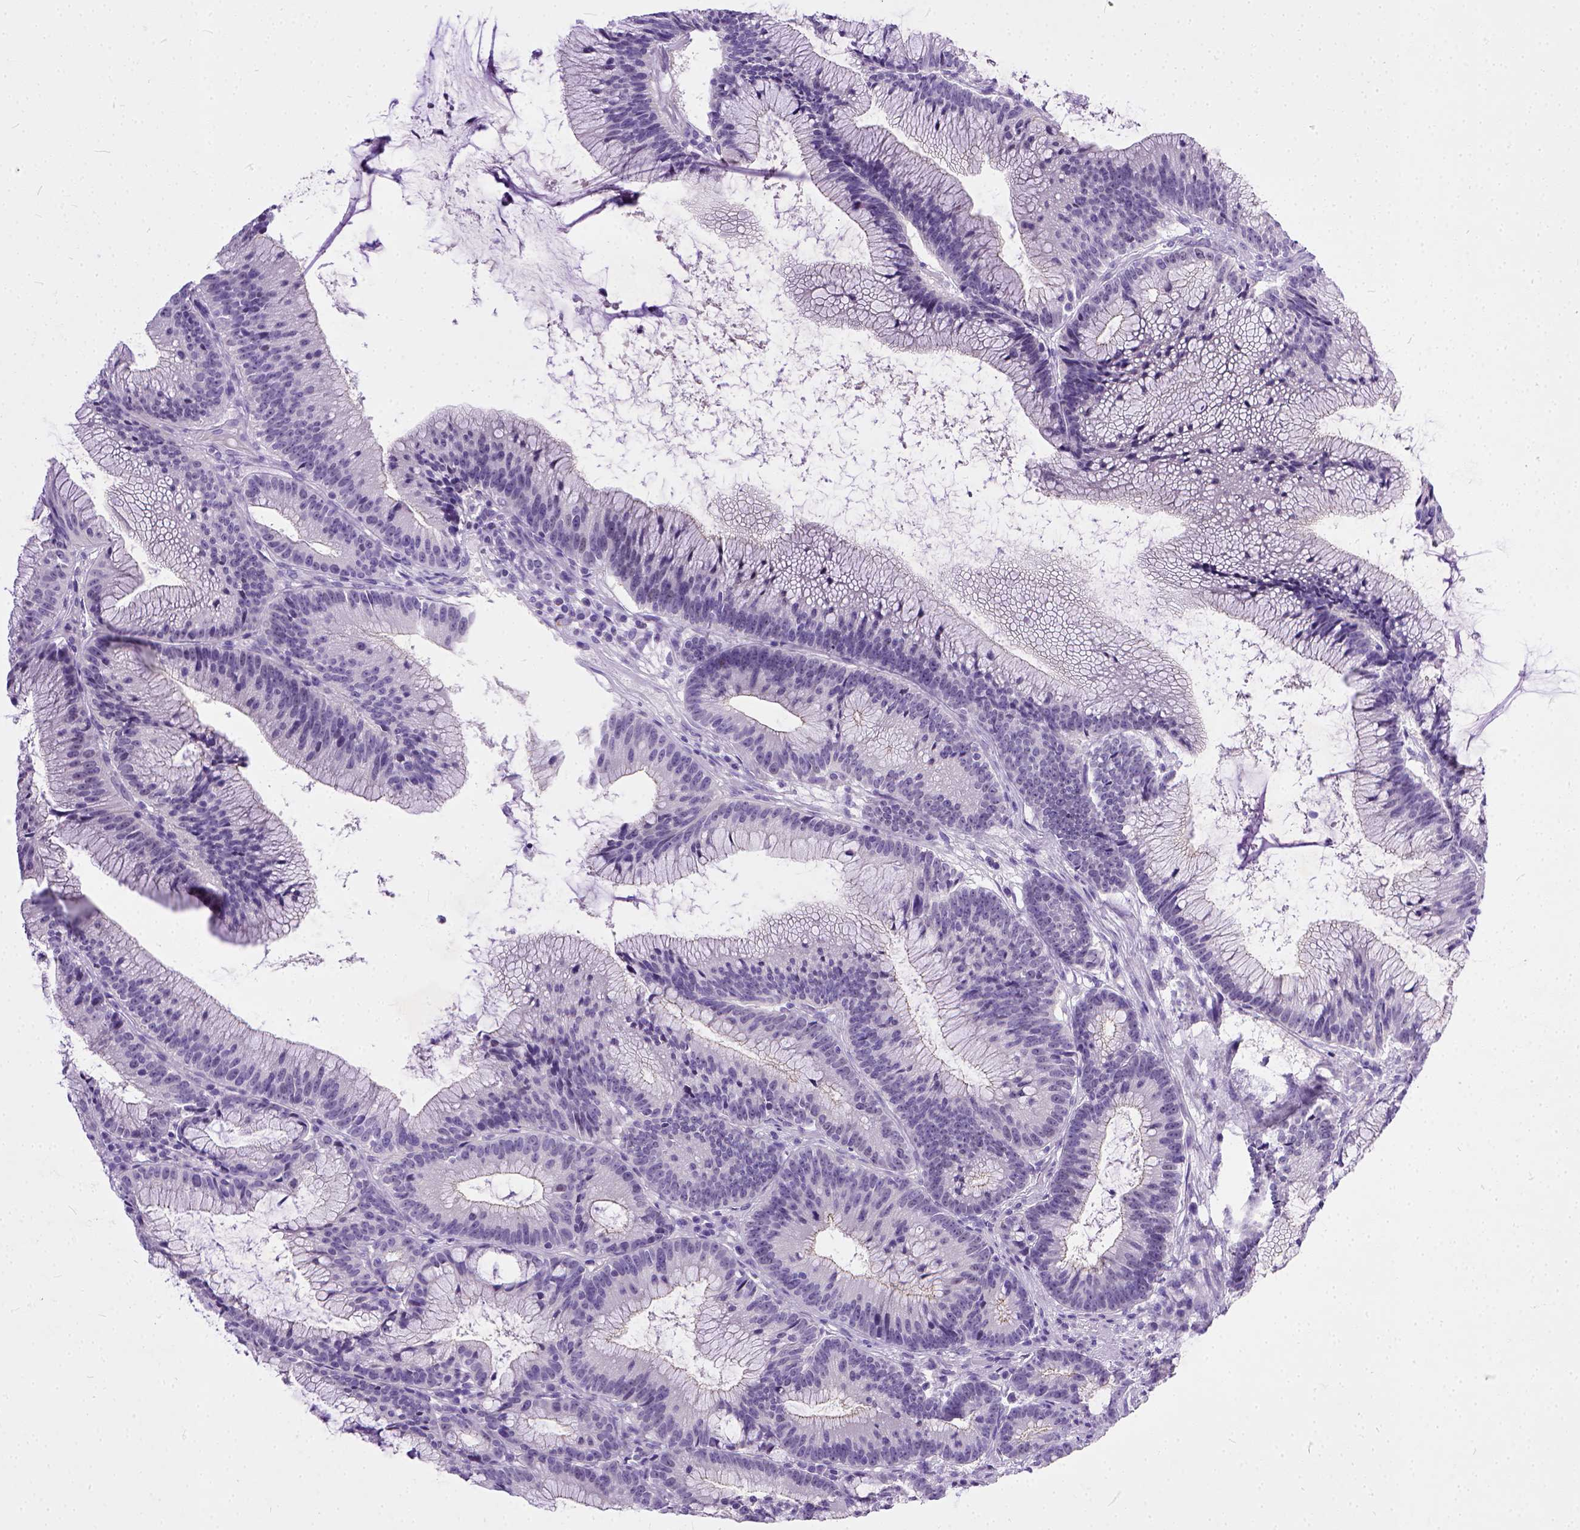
{"staining": {"intensity": "negative", "quantity": "none", "location": "none"}, "tissue": "colorectal cancer", "cell_type": "Tumor cells", "image_type": "cancer", "snomed": [{"axis": "morphology", "description": "Adenocarcinoma, NOS"}, {"axis": "topography", "description": "Colon"}], "caption": "A high-resolution image shows immunohistochemistry (IHC) staining of colorectal cancer, which demonstrates no significant expression in tumor cells. (DAB immunohistochemistry (IHC), high magnification).", "gene": "ADGRF1", "patient": {"sex": "female", "age": 78}}